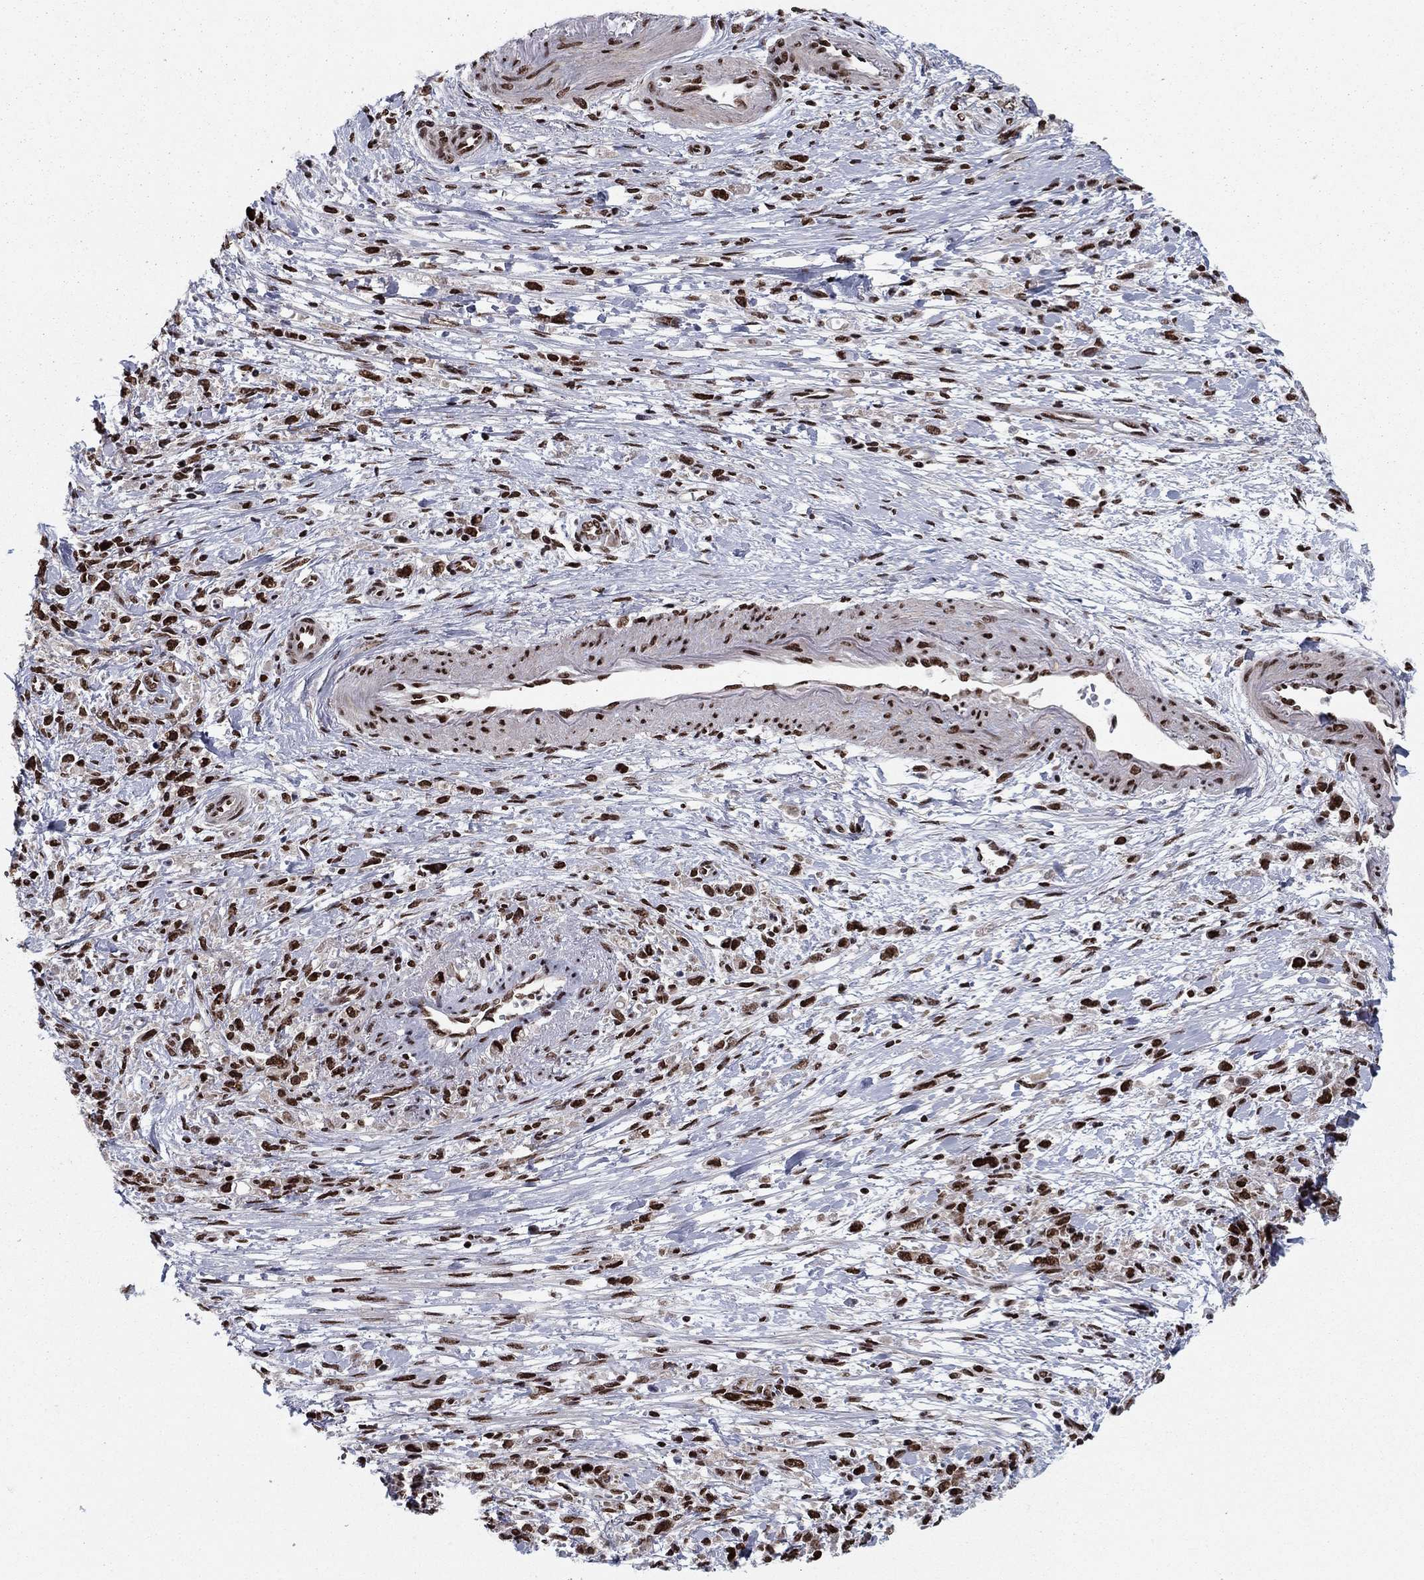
{"staining": {"intensity": "strong", "quantity": ">75%", "location": "nuclear"}, "tissue": "stomach cancer", "cell_type": "Tumor cells", "image_type": "cancer", "snomed": [{"axis": "morphology", "description": "Adenocarcinoma, NOS"}, {"axis": "topography", "description": "Stomach"}], "caption": "Strong nuclear positivity is present in about >75% of tumor cells in adenocarcinoma (stomach). (brown staining indicates protein expression, while blue staining denotes nuclei).", "gene": "USP54", "patient": {"sex": "female", "age": 59}}